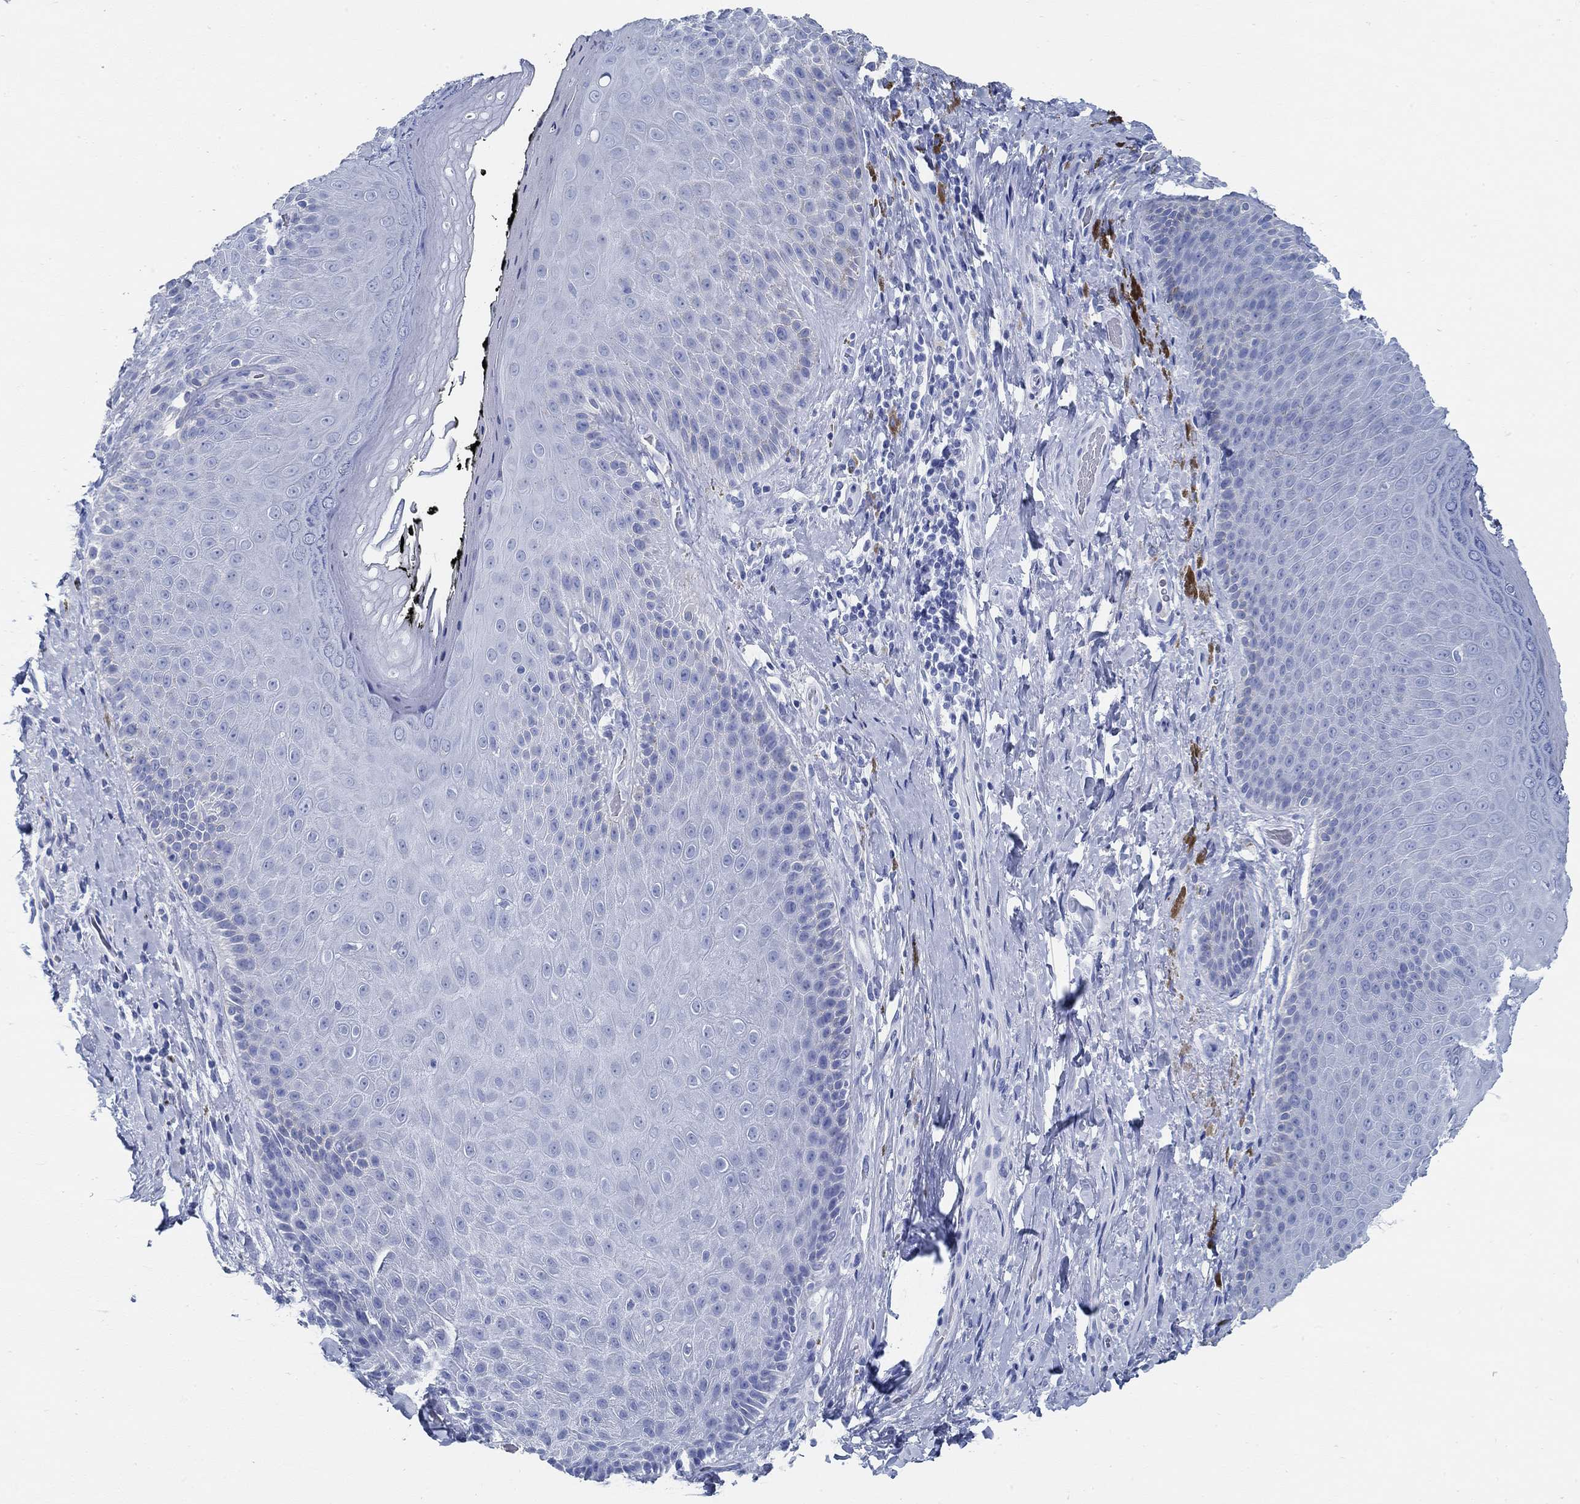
{"staining": {"intensity": "negative", "quantity": "none", "location": "none"}, "tissue": "skin", "cell_type": "Epidermal cells", "image_type": "normal", "snomed": [{"axis": "morphology", "description": "Normal tissue, NOS"}, {"axis": "topography", "description": "Skeletal muscle"}, {"axis": "topography", "description": "Anal"}, {"axis": "topography", "description": "Peripheral nerve tissue"}], "caption": "DAB immunohistochemical staining of unremarkable skin shows no significant expression in epidermal cells.", "gene": "SLC45A1", "patient": {"sex": "male", "age": 53}}